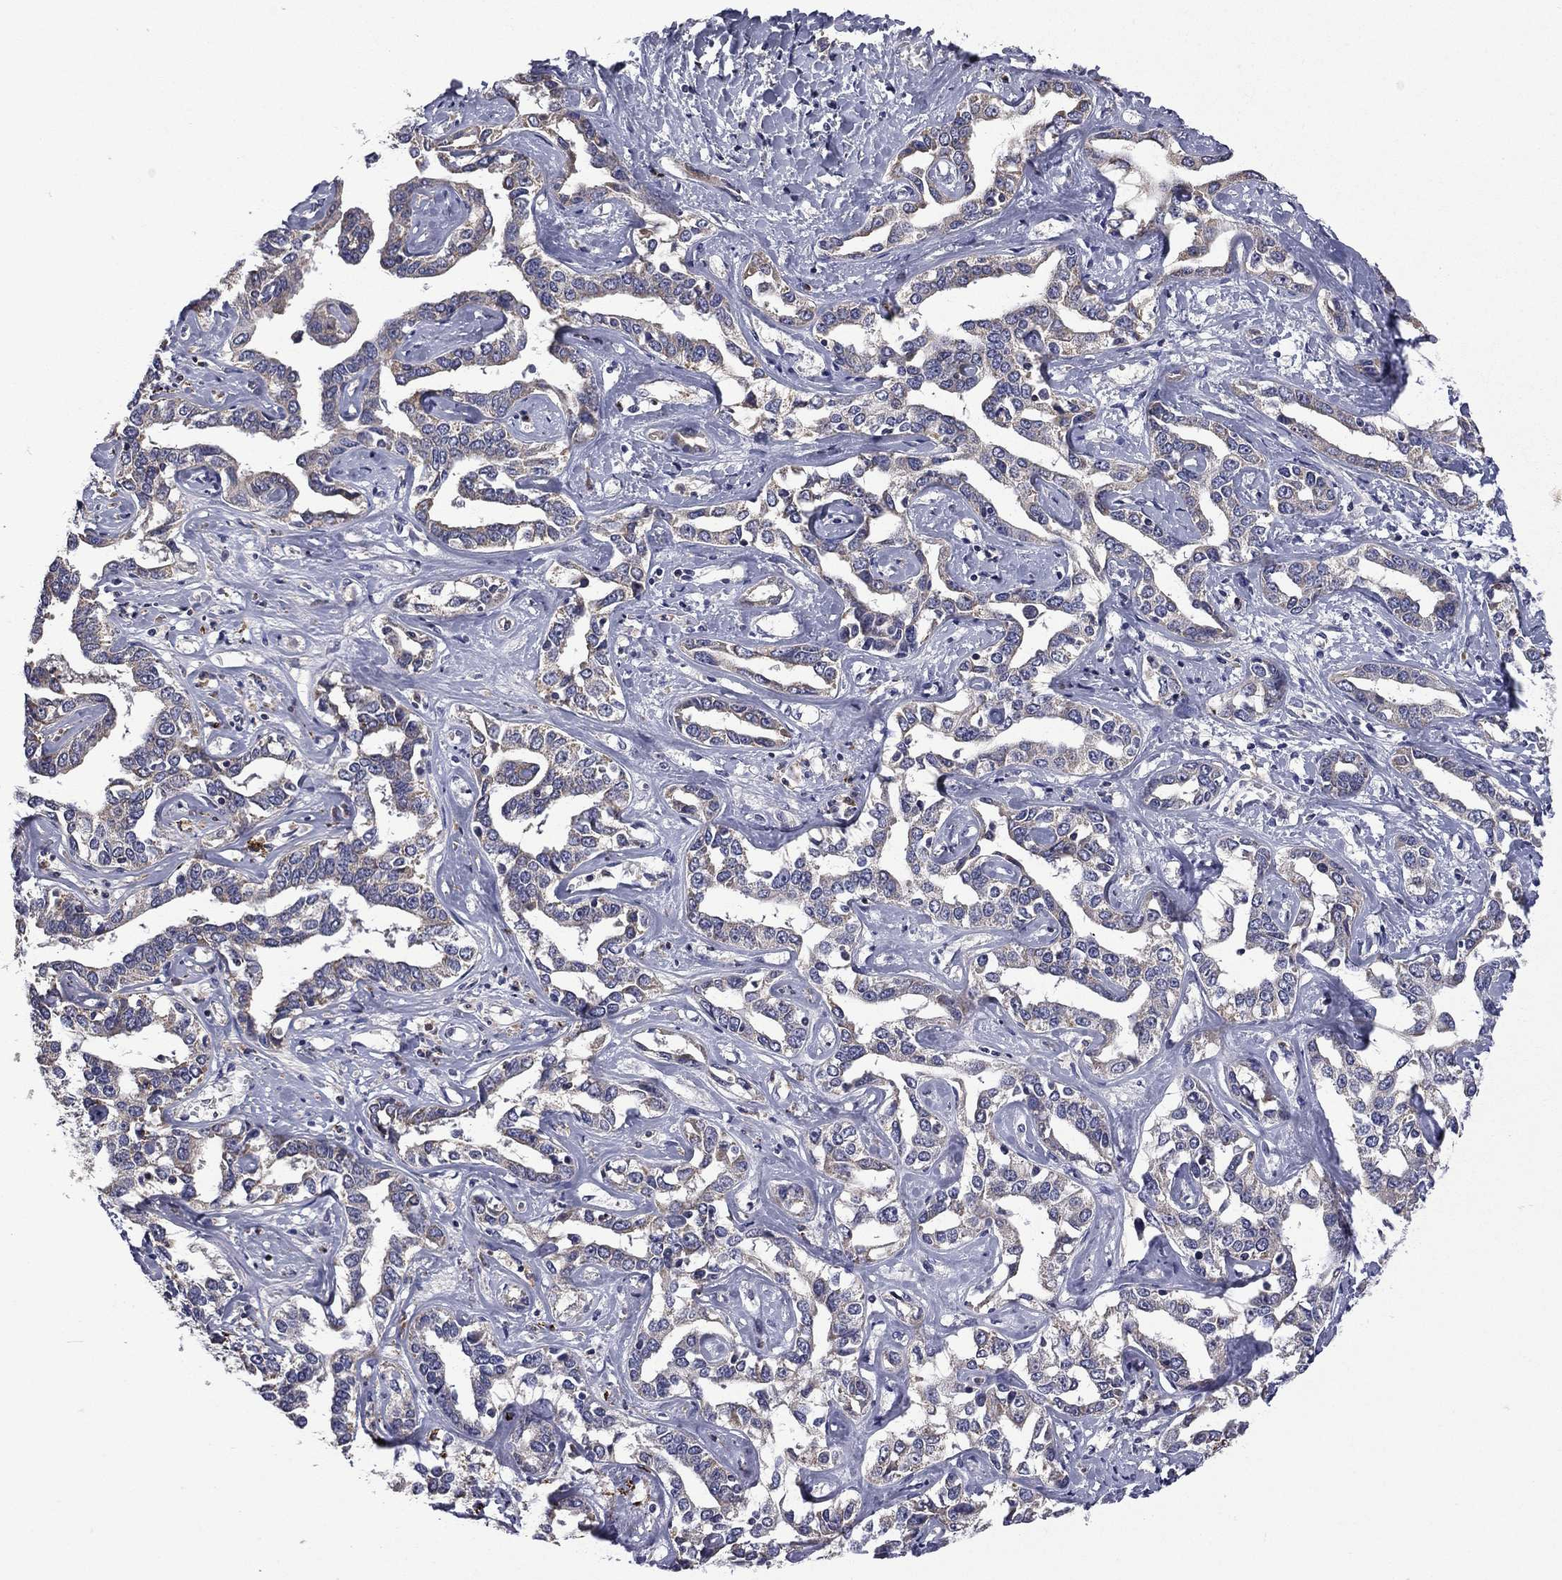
{"staining": {"intensity": "negative", "quantity": "none", "location": "none"}, "tissue": "liver cancer", "cell_type": "Tumor cells", "image_type": "cancer", "snomed": [{"axis": "morphology", "description": "Cholangiocarcinoma"}, {"axis": "topography", "description": "Liver"}], "caption": "Immunohistochemical staining of human liver cholangiocarcinoma exhibits no significant expression in tumor cells.", "gene": "CEACAM7", "patient": {"sex": "male", "age": 59}}